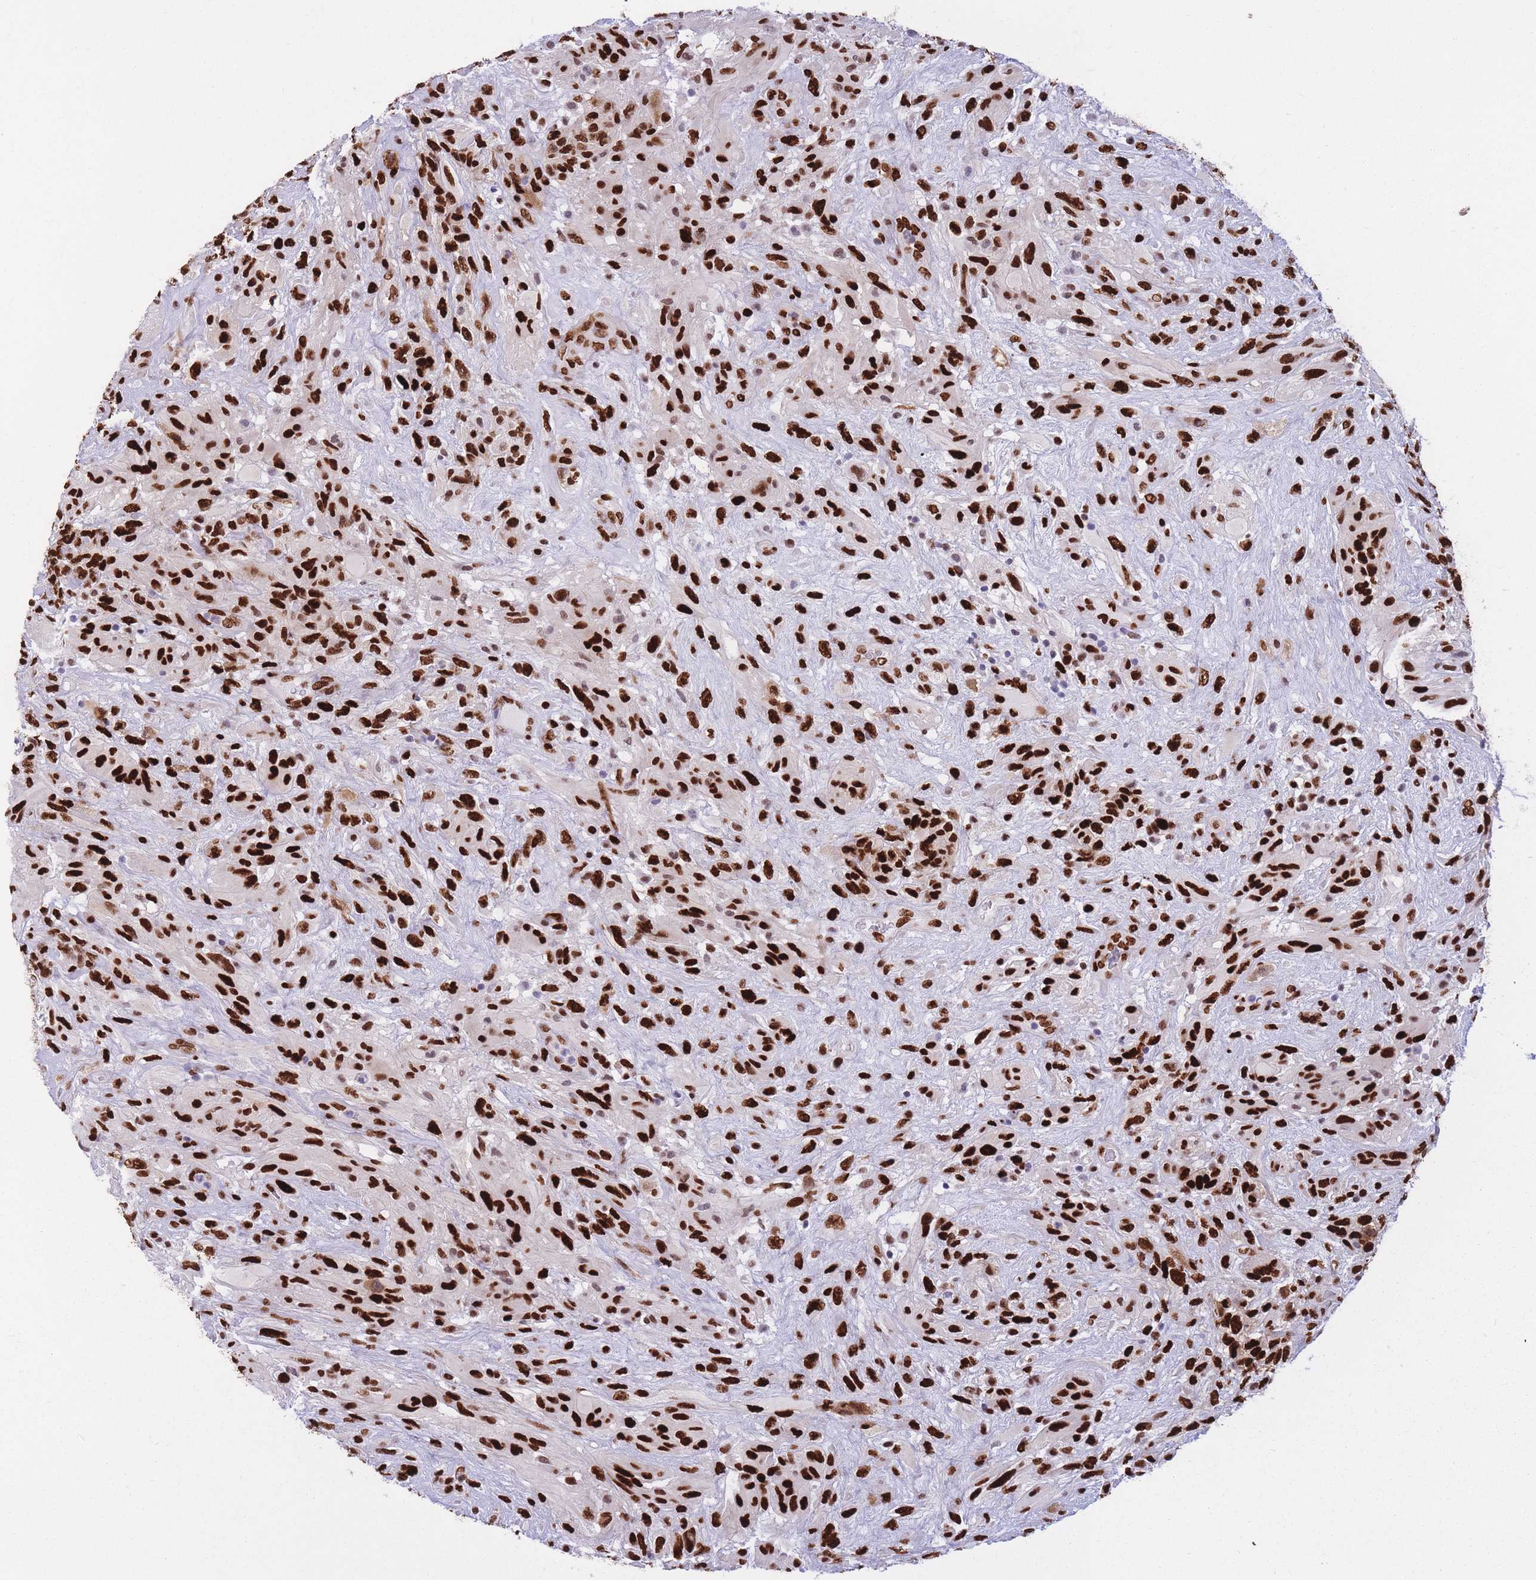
{"staining": {"intensity": "strong", "quantity": ">75%", "location": "nuclear"}, "tissue": "glioma", "cell_type": "Tumor cells", "image_type": "cancer", "snomed": [{"axis": "morphology", "description": "Glioma, malignant, High grade"}, {"axis": "topography", "description": "Brain"}], "caption": "A brown stain labels strong nuclear expression of a protein in glioma tumor cells.", "gene": "NASP", "patient": {"sex": "male", "age": 61}}